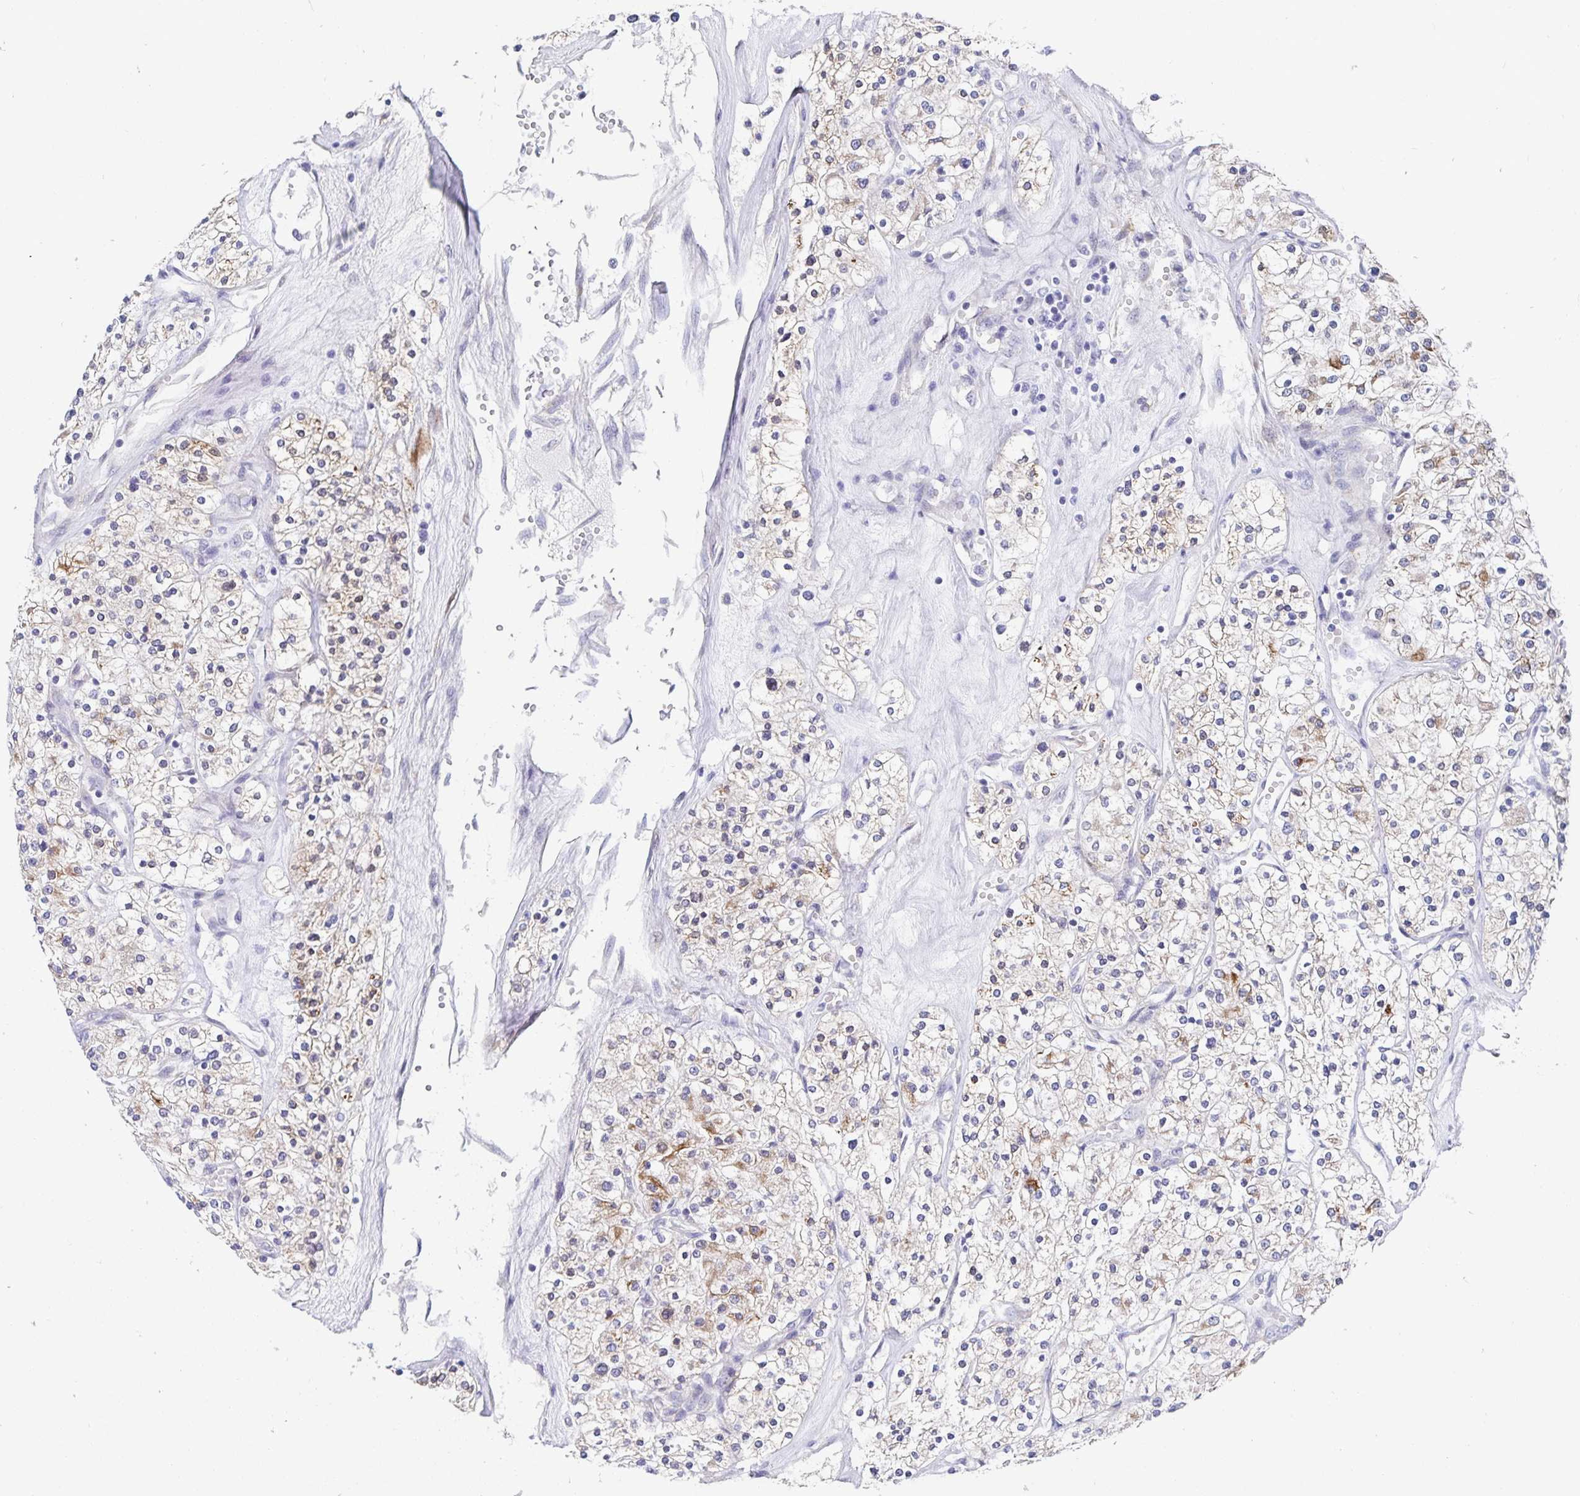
{"staining": {"intensity": "moderate", "quantity": "<25%", "location": "cytoplasmic/membranous"}, "tissue": "renal cancer", "cell_type": "Tumor cells", "image_type": "cancer", "snomed": [{"axis": "morphology", "description": "Adenocarcinoma, NOS"}, {"axis": "topography", "description": "Kidney"}], "caption": "This is a histology image of IHC staining of renal cancer, which shows moderate expression in the cytoplasmic/membranous of tumor cells.", "gene": "ZIK1", "patient": {"sex": "male", "age": 80}}